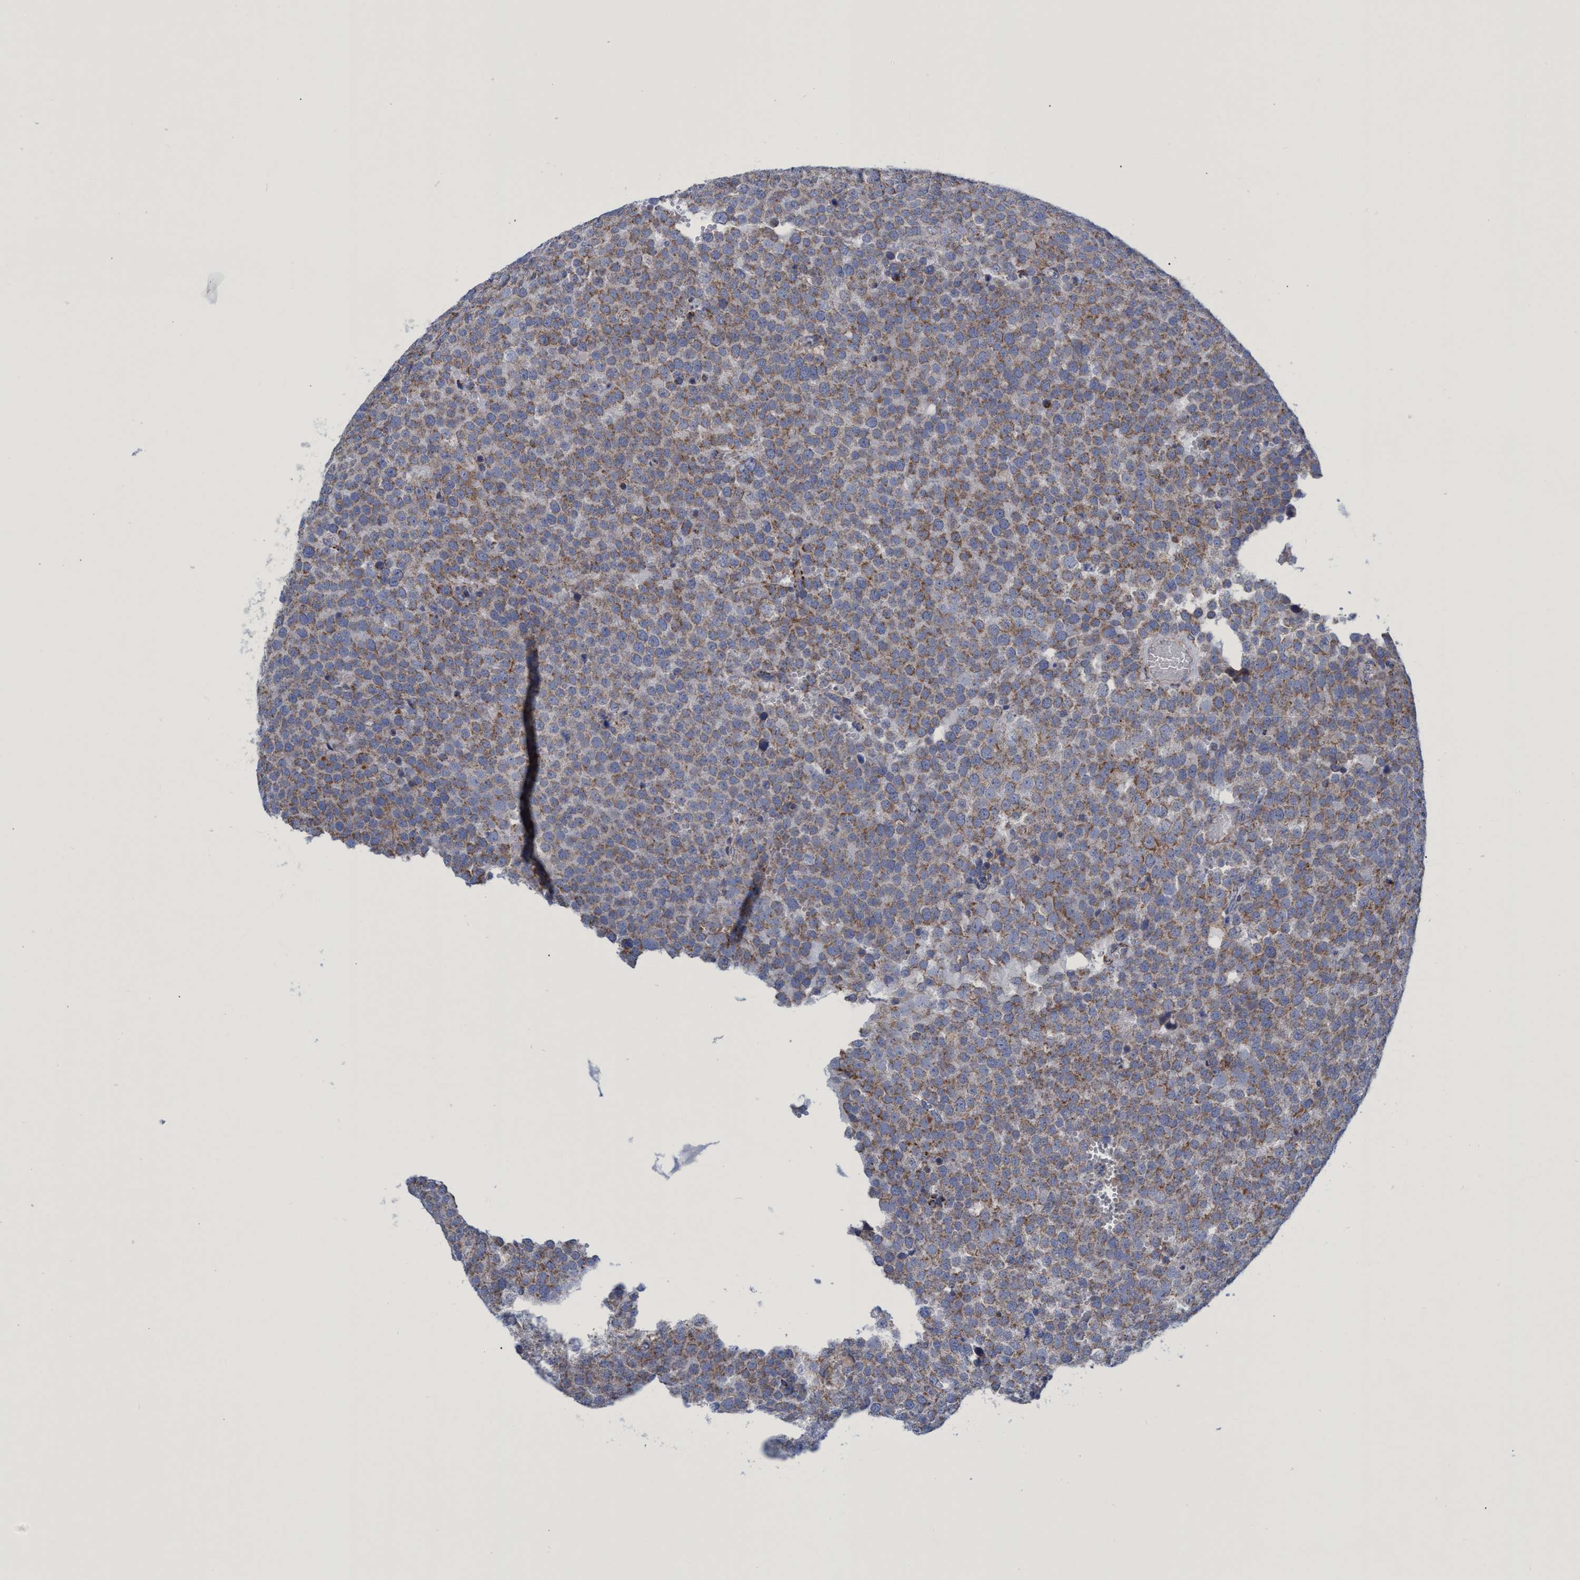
{"staining": {"intensity": "moderate", "quantity": ">75%", "location": "cytoplasmic/membranous"}, "tissue": "testis cancer", "cell_type": "Tumor cells", "image_type": "cancer", "snomed": [{"axis": "morphology", "description": "Normal tissue, NOS"}, {"axis": "morphology", "description": "Seminoma, NOS"}, {"axis": "topography", "description": "Testis"}], "caption": "IHC histopathology image of neoplastic tissue: seminoma (testis) stained using immunohistochemistry displays medium levels of moderate protein expression localized specifically in the cytoplasmic/membranous of tumor cells, appearing as a cytoplasmic/membranous brown color.", "gene": "ZNF750", "patient": {"sex": "male", "age": 71}}